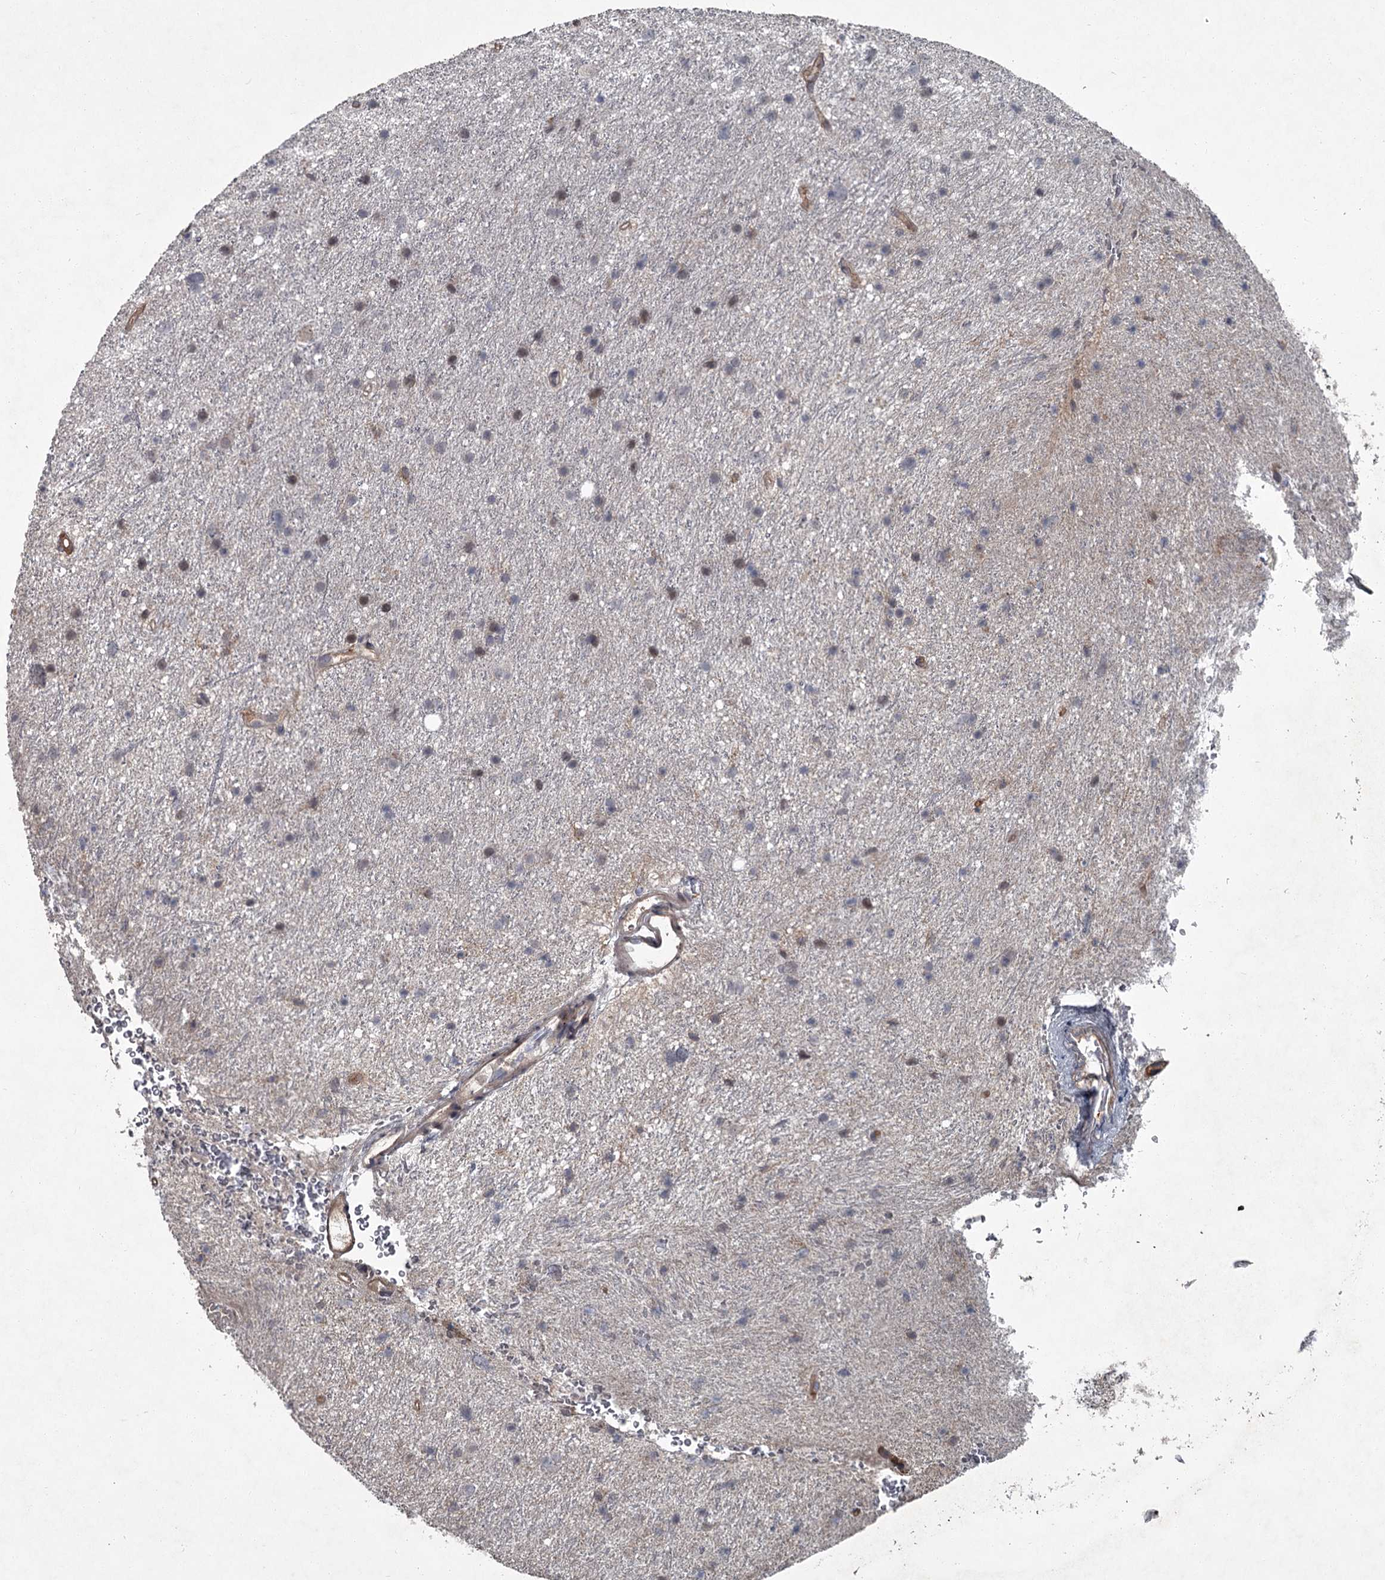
{"staining": {"intensity": "weak", "quantity": "<25%", "location": "nuclear"}, "tissue": "glioma", "cell_type": "Tumor cells", "image_type": "cancer", "snomed": [{"axis": "morphology", "description": "Glioma, malignant, Low grade"}, {"axis": "topography", "description": "Cerebral cortex"}], "caption": "DAB immunohistochemical staining of glioma exhibits no significant staining in tumor cells. (Immunohistochemistry, brightfield microscopy, high magnification).", "gene": "FLVCR2", "patient": {"sex": "female", "age": 39}}